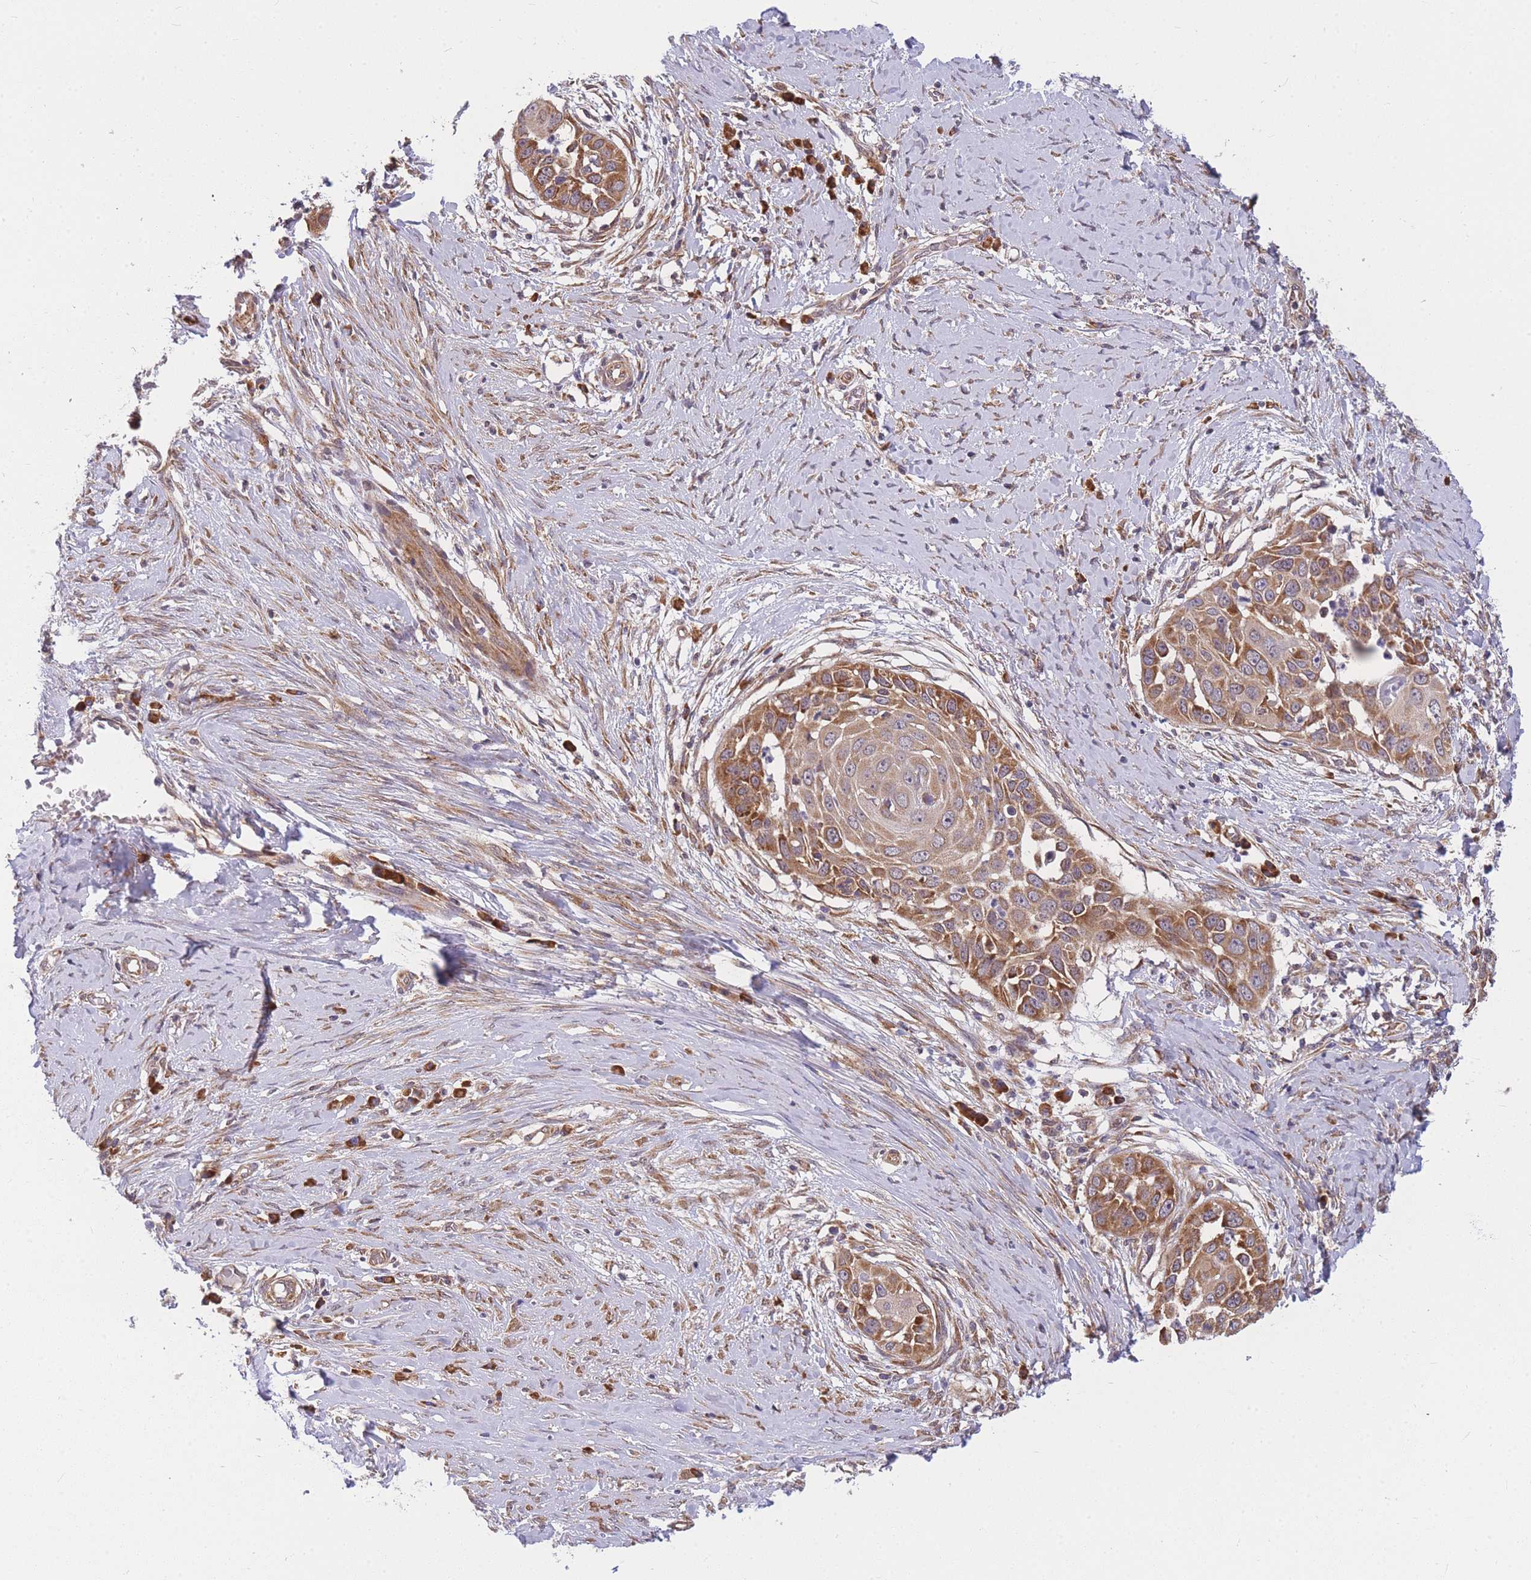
{"staining": {"intensity": "moderate", "quantity": ">75%", "location": "cytoplasmic/membranous"}, "tissue": "skin cancer", "cell_type": "Tumor cells", "image_type": "cancer", "snomed": [{"axis": "morphology", "description": "Squamous cell carcinoma, NOS"}, {"axis": "topography", "description": "Skin"}], "caption": "Immunohistochemical staining of skin cancer (squamous cell carcinoma) shows moderate cytoplasmic/membranous protein staining in about >75% of tumor cells.", "gene": "MRPL23", "patient": {"sex": "female", "age": 44}}